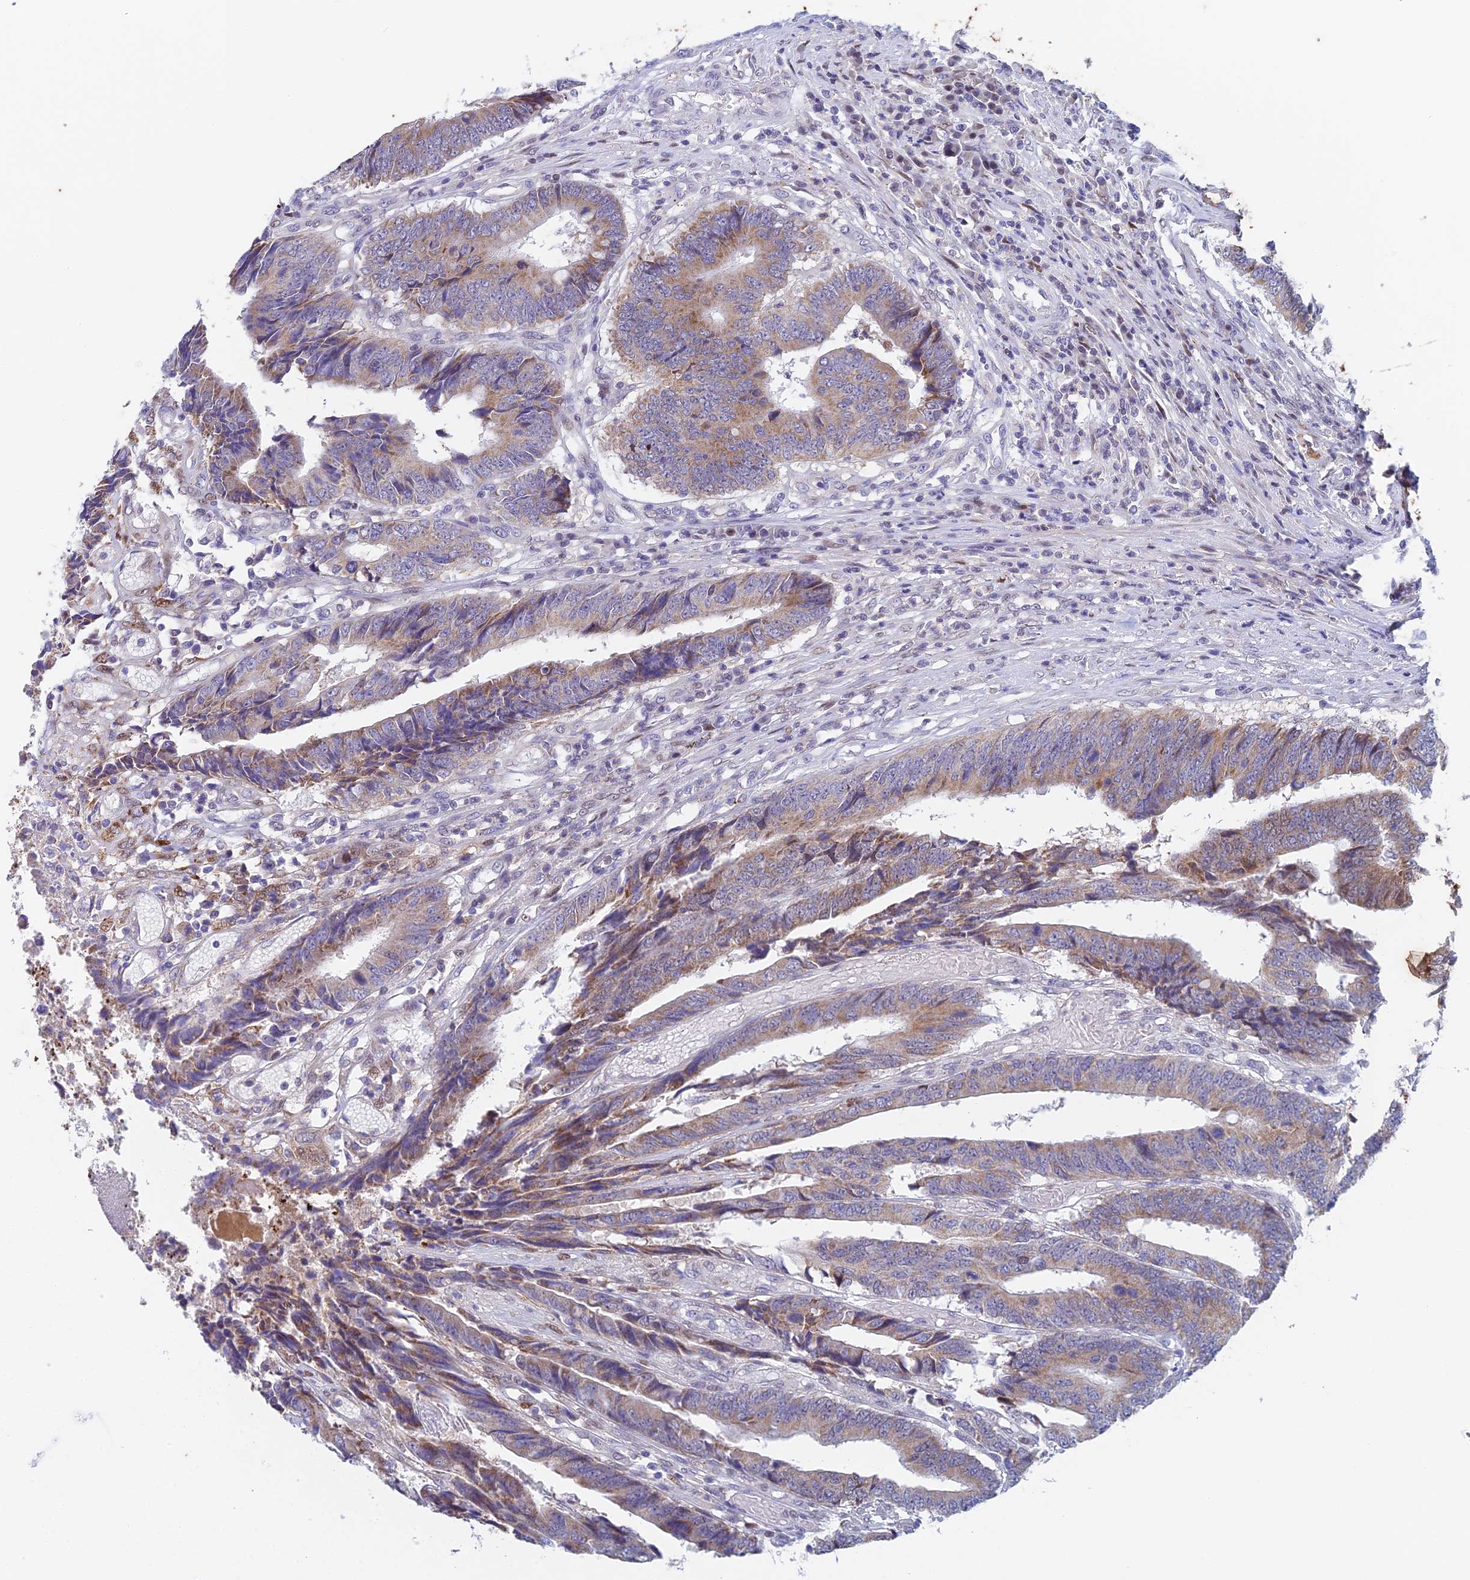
{"staining": {"intensity": "moderate", "quantity": ">75%", "location": "cytoplasmic/membranous"}, "tissue": "colorectal cancer", "cell_type": "Tumor cells", "image_type": "cancer", "snomed": [{"axis": "morphology", "description": "Adenocarcinoma, NOS"}, {"axis": "topography", "description": "Rectum"}], "caption": "Colorectal cancer (adenocarcinoma) stained with DAB (3,3'-diaminobenzidine) IHC shows medium levels of moderate cytoplasmic/membranous positivity in about >75% of tumor cells. The protein is shown in brown color, while the nuclei are stained blue.", "gene": "MRPL17", "patient": {"sex": "male", "age": 84}}